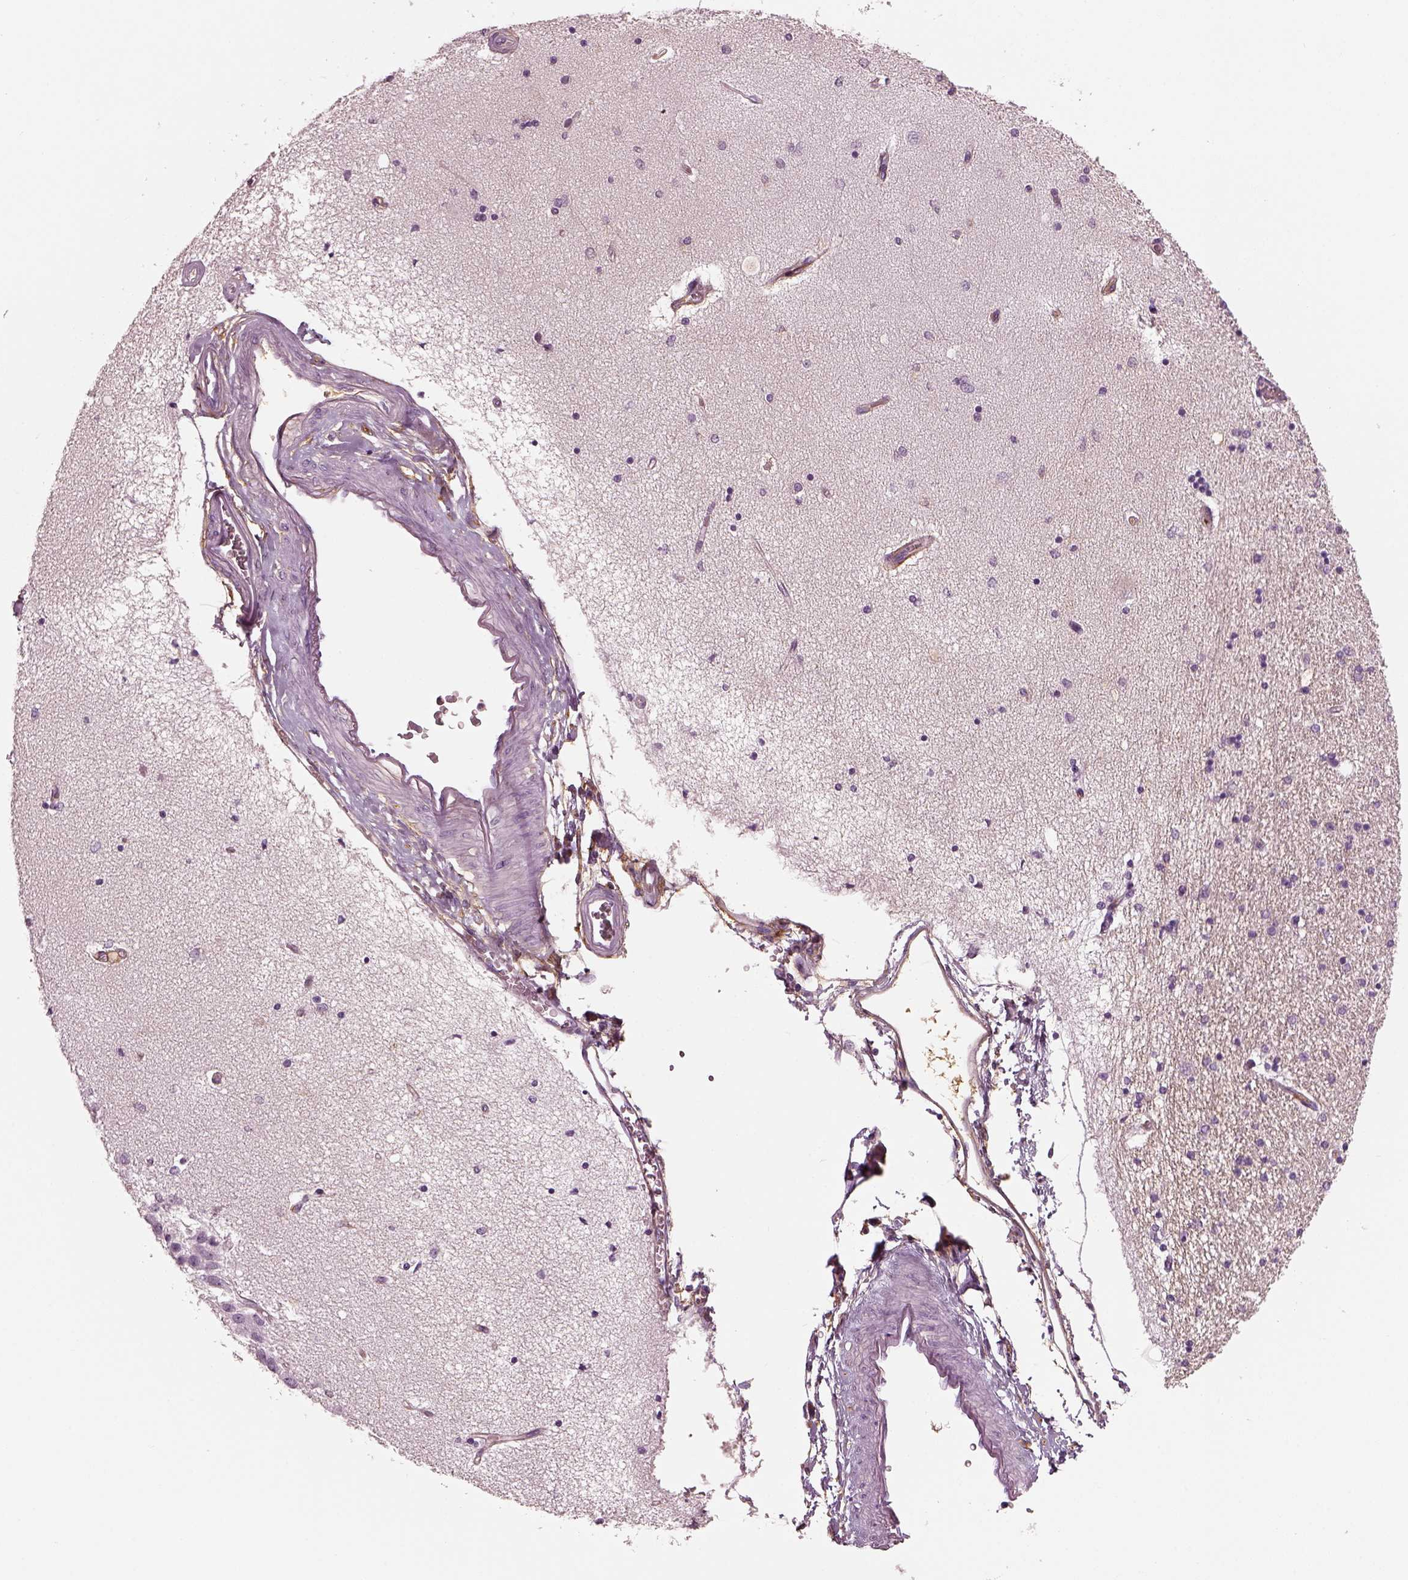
{"staining": {"intensity": "negative", "quantity": "none", "location": "none"}, "tissue": "hippocampus", "cell_type": "Glial cells", "image_type": "normal", "snomed": [{"axis": "morphology", "description": "Normal tissue, NOS"}, {"axis": "topography", "description": "Hippocampus"}], "caption": "Glial cells are negative for protein expression in normal human hippocampus.", "gene": "TRIM69", "patient": {"sex": "female", "age": 54}}